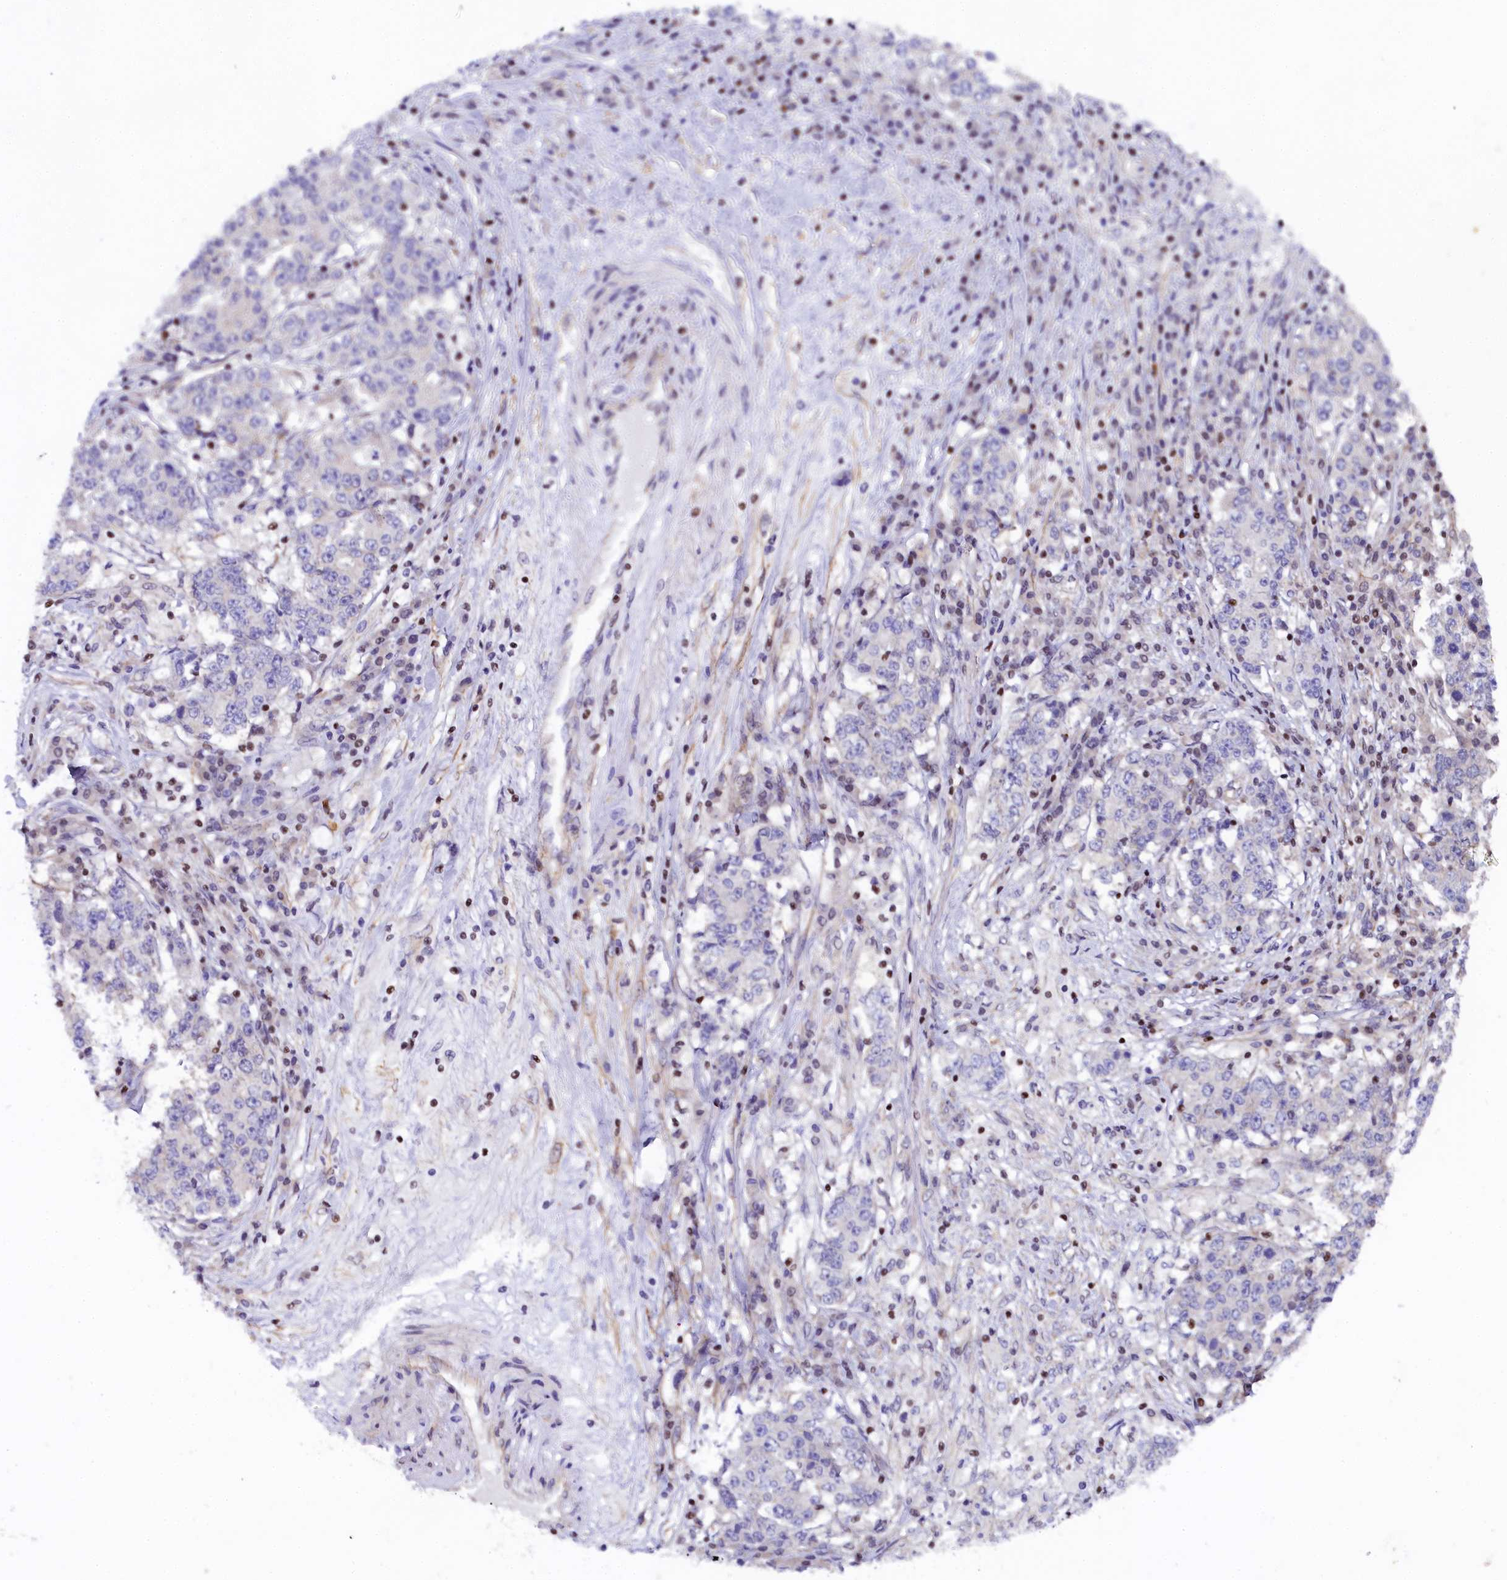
{"staining": {"intensity": "negative", "quantity": "none", "location": "none"}, "tissue": "stomach cancer", "cell_type": "Tumor cells", "image_type": "cancer", "snomed": [{"axis": "morphology", "description": "Adenocarcinoma, NOS"}, {"axis": "topography", "description": "Stomach"}], "caption": "This image is of stomach cancer (adenocarcinoma) stained with immunohistochemistry (IHC) to label a protein in brown with the nuclei are counter-stained blue. There is no expression in tumor cells.", "gene": "SP4", "patient": {"sex": "male", "age": 59}}